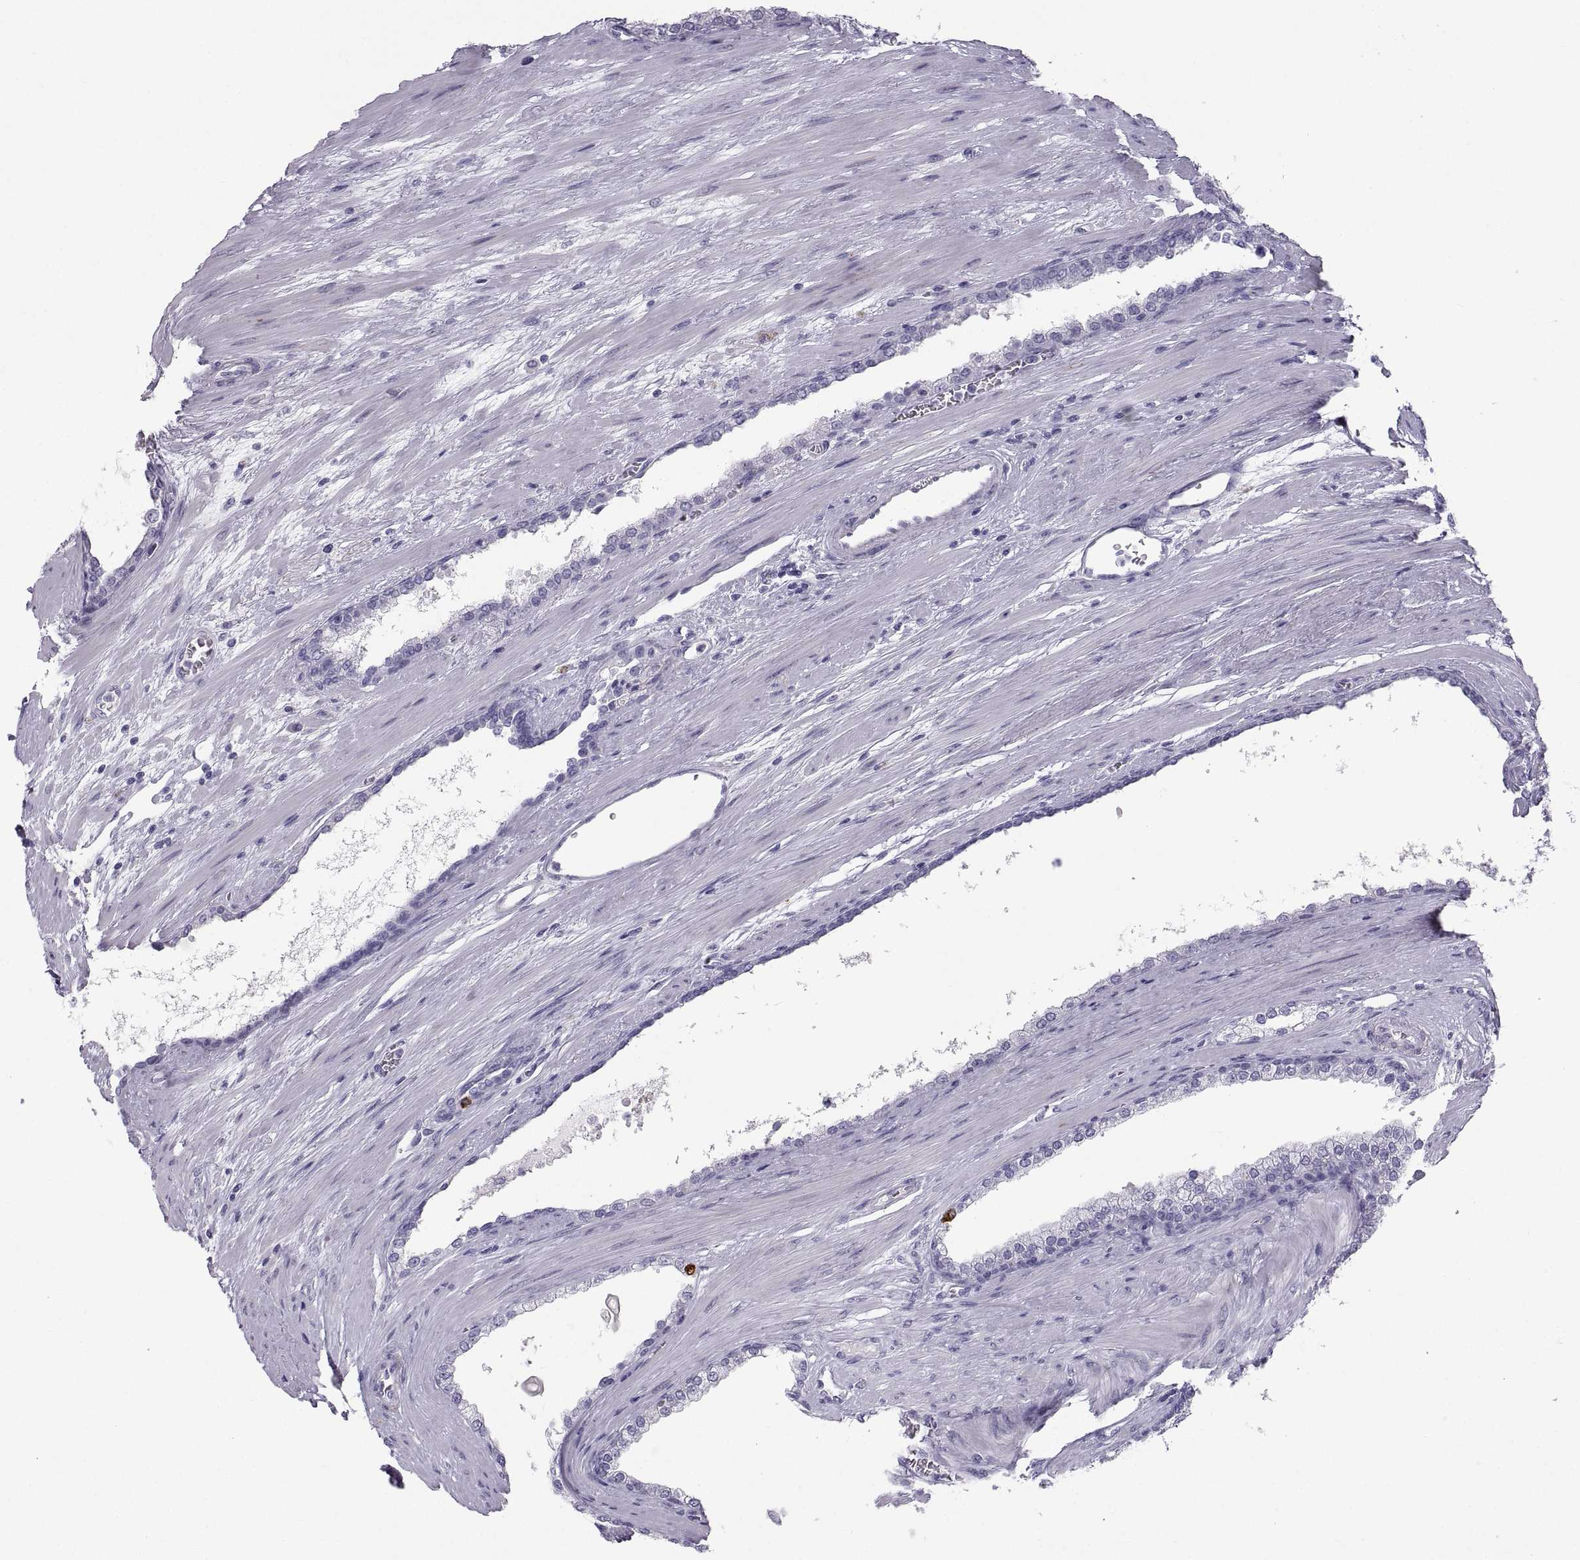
{"staining": {"intensity": "negative", "quantity": "none", "location": "none"}, "tissue": "prostate cancer", "cell_type": "Tumor cells", "image_type": "cancer", "snomed": [{"axis": "morphology", "description": "Adenocarcinoma, NOS"}, {"axis": "topography", "description": "Prostate"}], "caption": "A photomicrograph of prostate cancer (adenocarcinoma) stained for a protein reveals no brown staining in tumor cells.", "gene": "PCSK1N", "patient": {"sex": "male", "age": 67}}